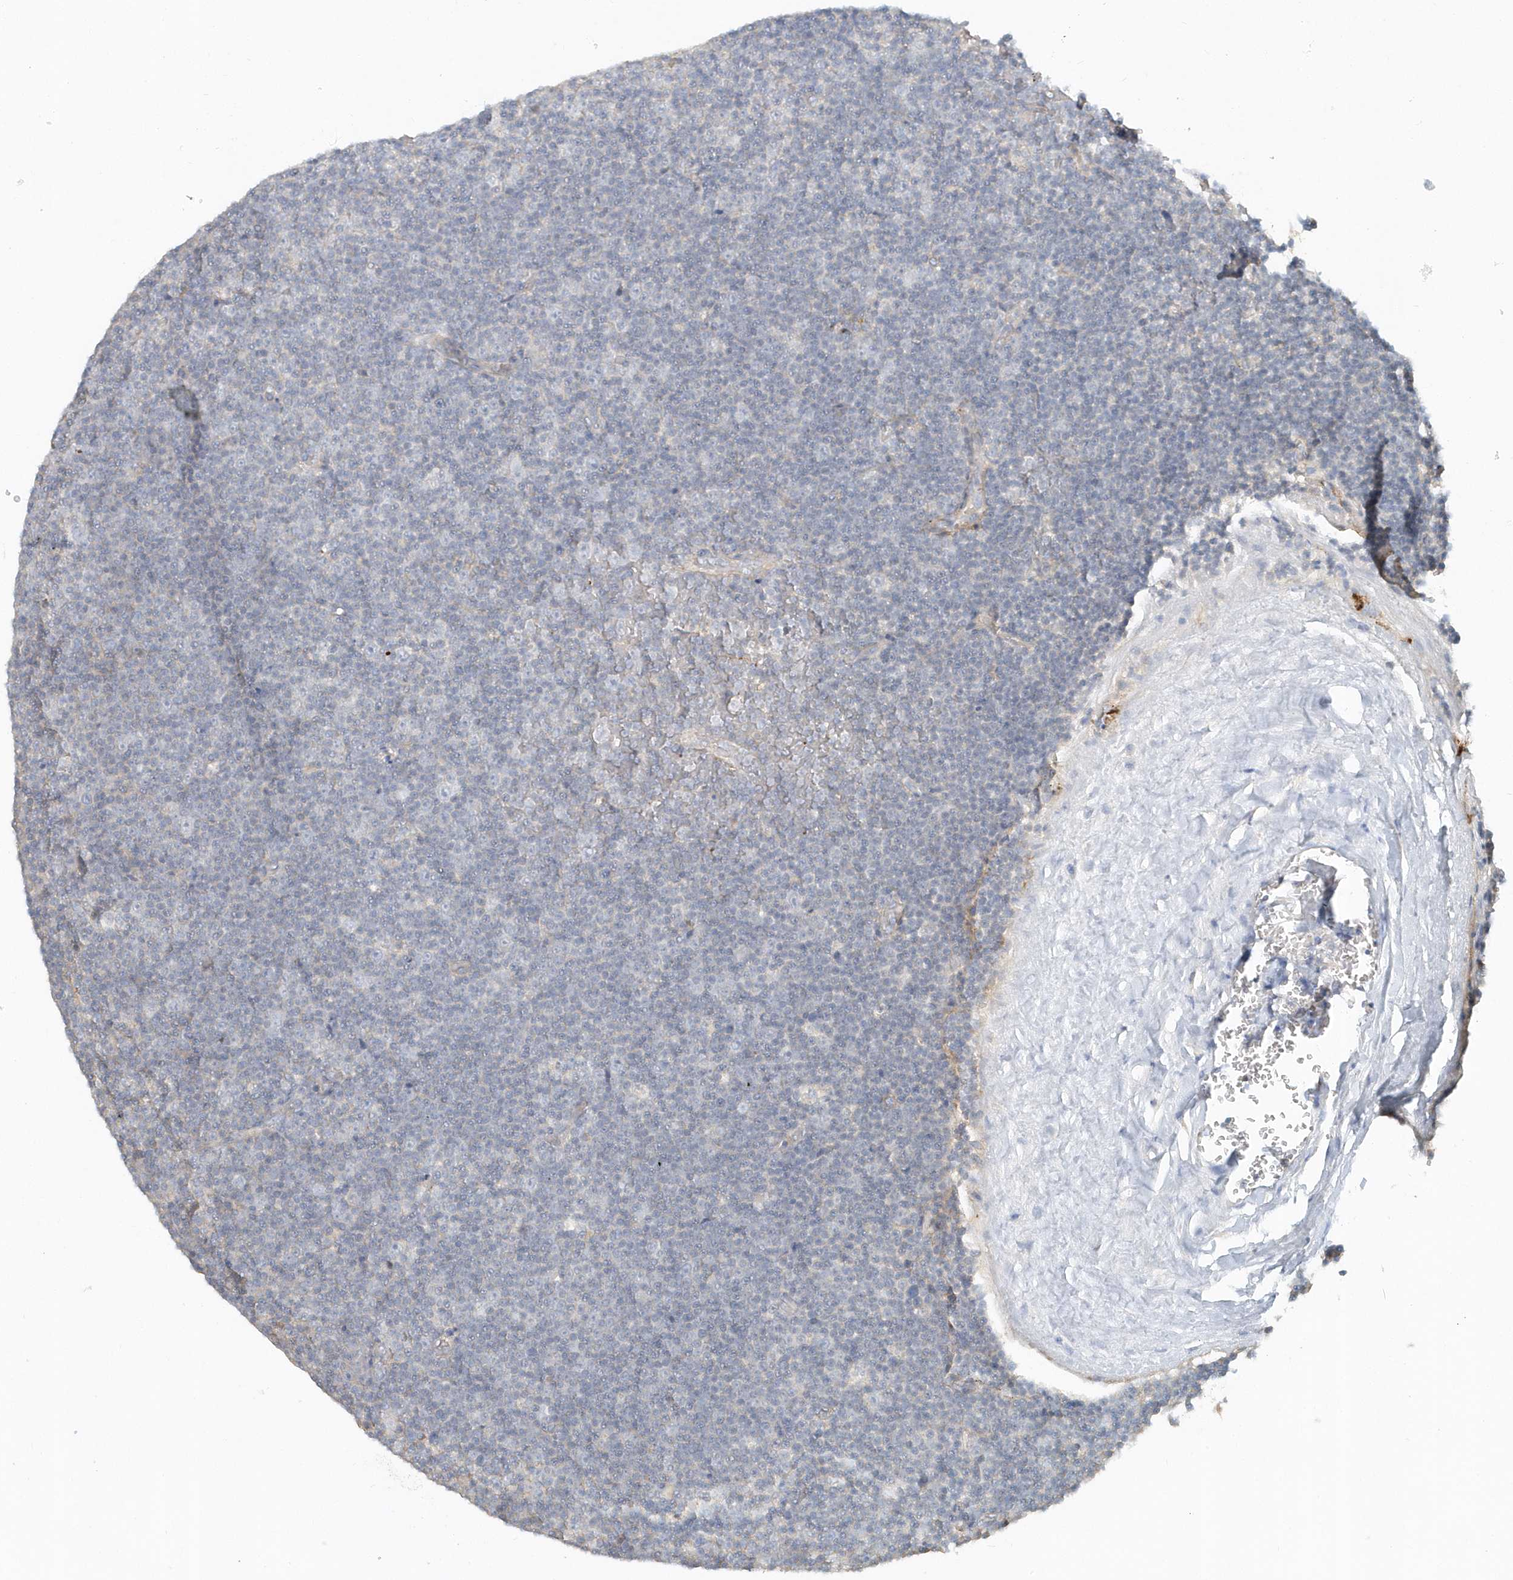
{"staining": {"intensity": "negative", "quantity": "none", "location": "none"}, "tissue": "lymphoma", "cell_type": "Tumor cells", "image_type": "cancer", "snomed": [{"axis": "morphology", "description": "Malignant lymphoma, non-Hodgkin's type, Low grade"}, {"axis": "topography", "description": "Lymph node"}], "caption": "IHC of human malignant lymphoma, non-Hodgkin's type (low-grade) exhibits no staining in tumor cells. (Stains: DAB (3,3'-diaminobenzidine) immunohistochemistry with hematoxylin counter stain, Microscopy: brightfield microscopy at high magnification).", "gene": "MMRN1", "patient": {"sex": "female", "age": 67}}